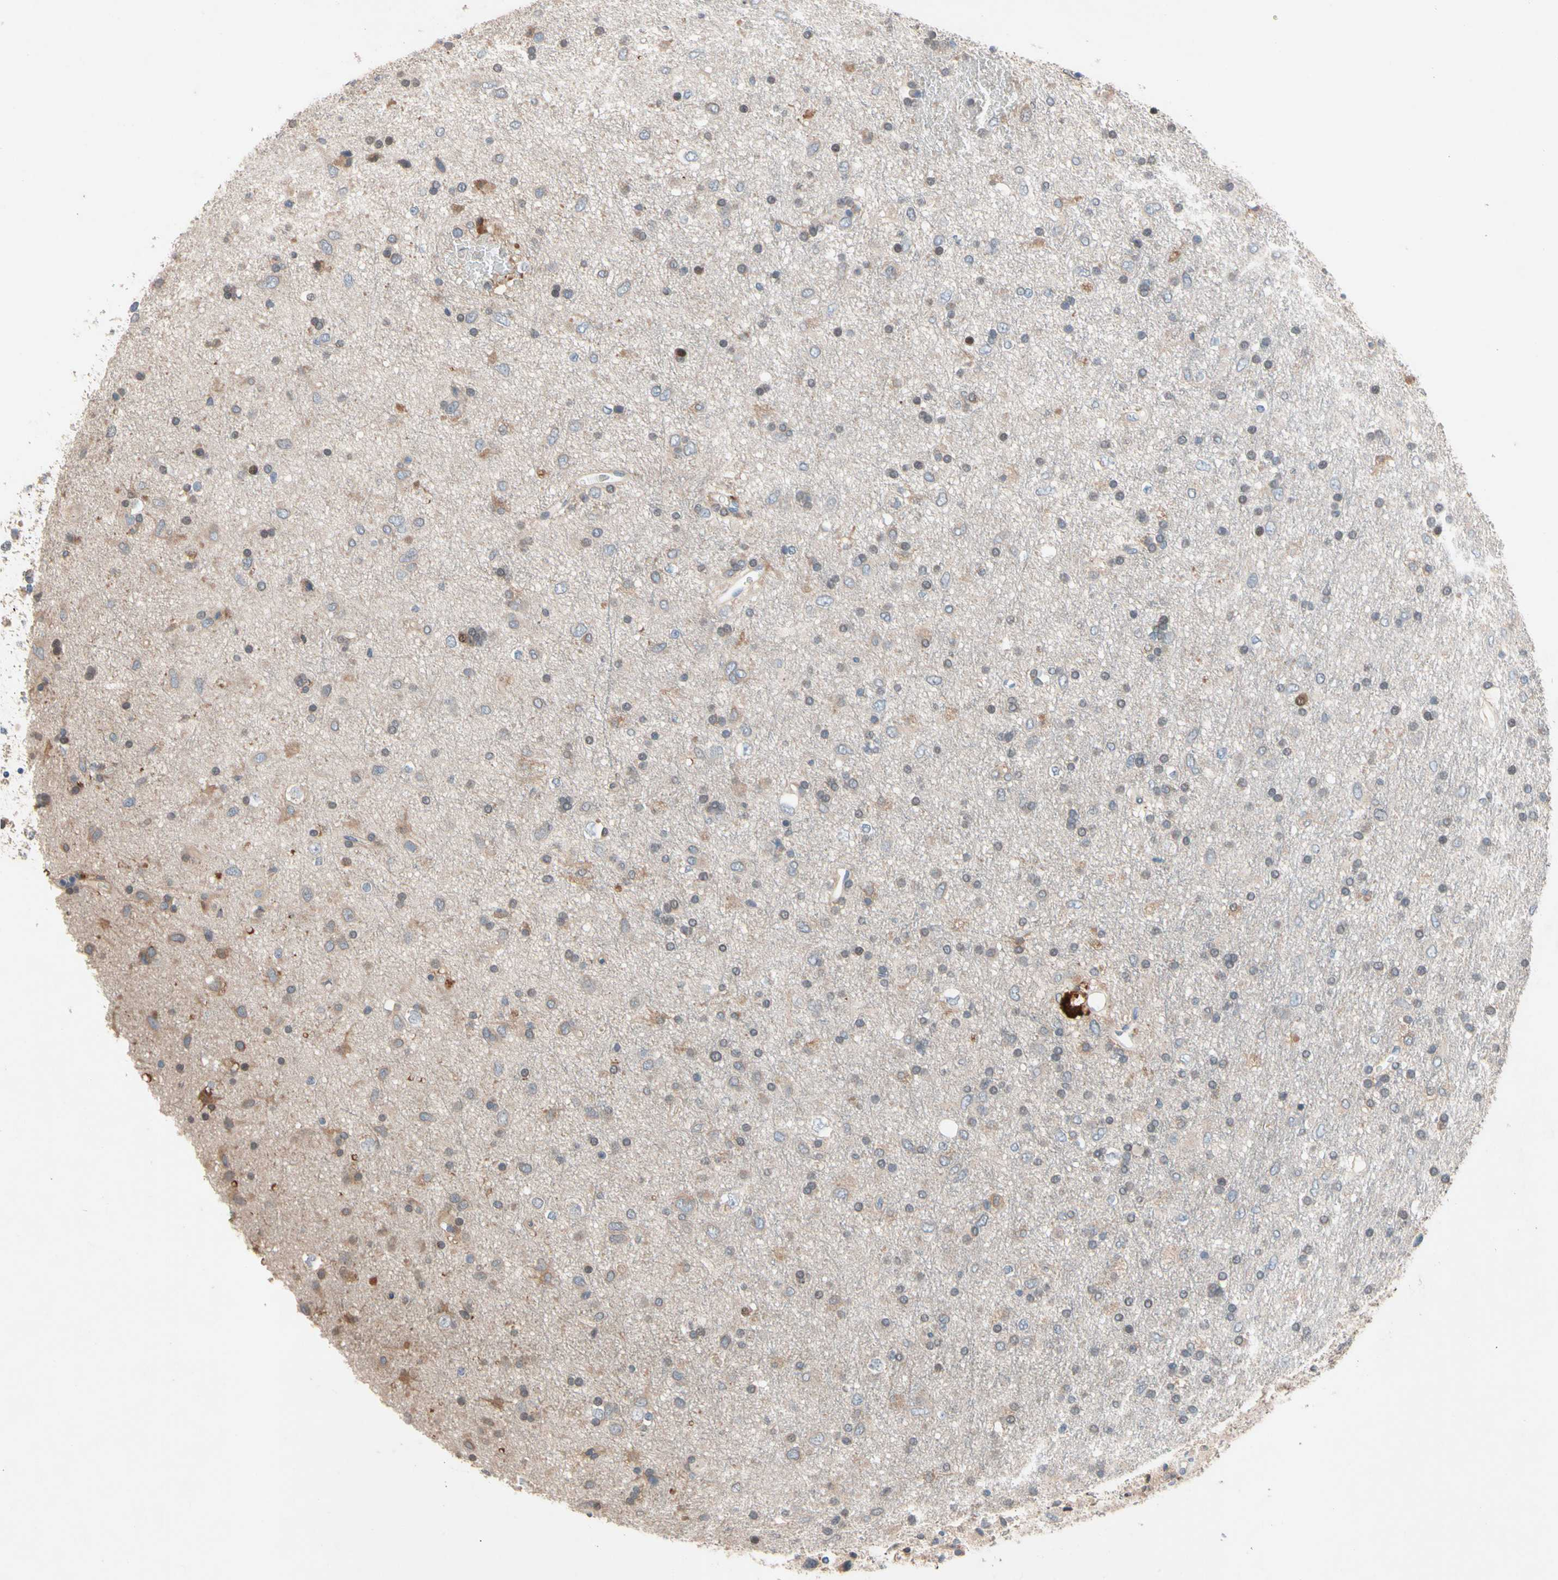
{"staining": {"intensity": "weak", "quantity": "25%-75%", "location": "nuclear"}, "tissue": "glioma", "cell_type": "Tumor cells", "image_type": "cancer", "snomed": [{"axis": "morphology", "description": "Glioma, malignant, Low grade"}, {"axis": "topography", "description": "Brain"}], "caption": "A brown stain shows weak nuclear positivity of a protein in human glioma tumor cells.", "gene": "PRDX4", "patient": {"sex": "male", "age": 77}}